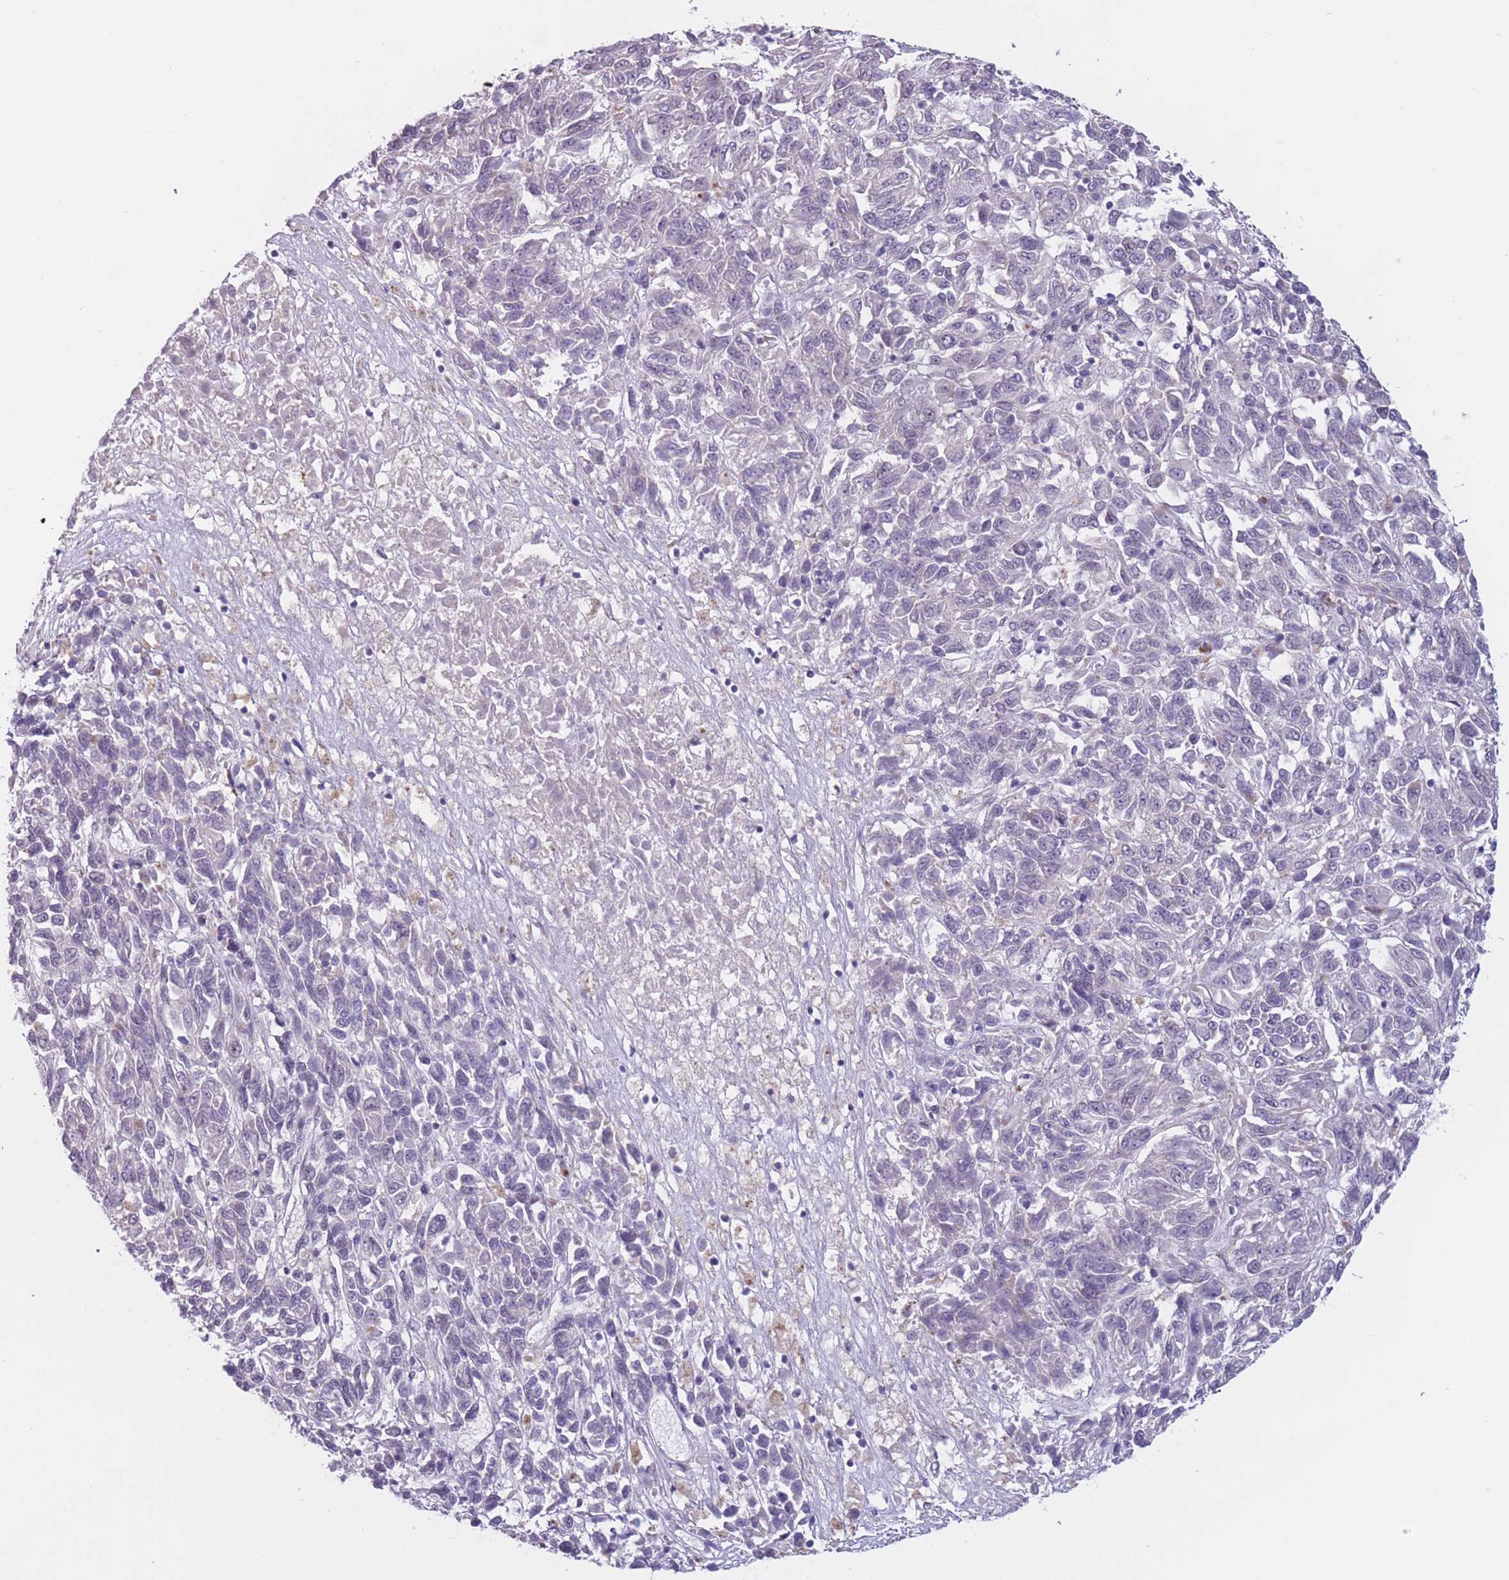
{"staining": {"intensity": "negative", "quantity": "none", "location": "none"}, "tissue": "melanoma", "cell_type": "Tumor cells", "image_type": "cancer", "snomed": [{"axis": "morphology", "description": "Malignant melanoma, Metastatic site"}, {"axis": "topography", "description": "Lung"}], "caption": "This photomicrograph is of malignant melanoma (metastatic site) stained with immunohistochemistry (IHC) to label a protein in brown with the nuclei are counter-stained blue. There is no expression in tumor cells. (Brightfield microscopy of DAB immunohistochemistry at high magnification).", "gene": "COL27A1", "patient": {"sex": "male", "age": 64}}